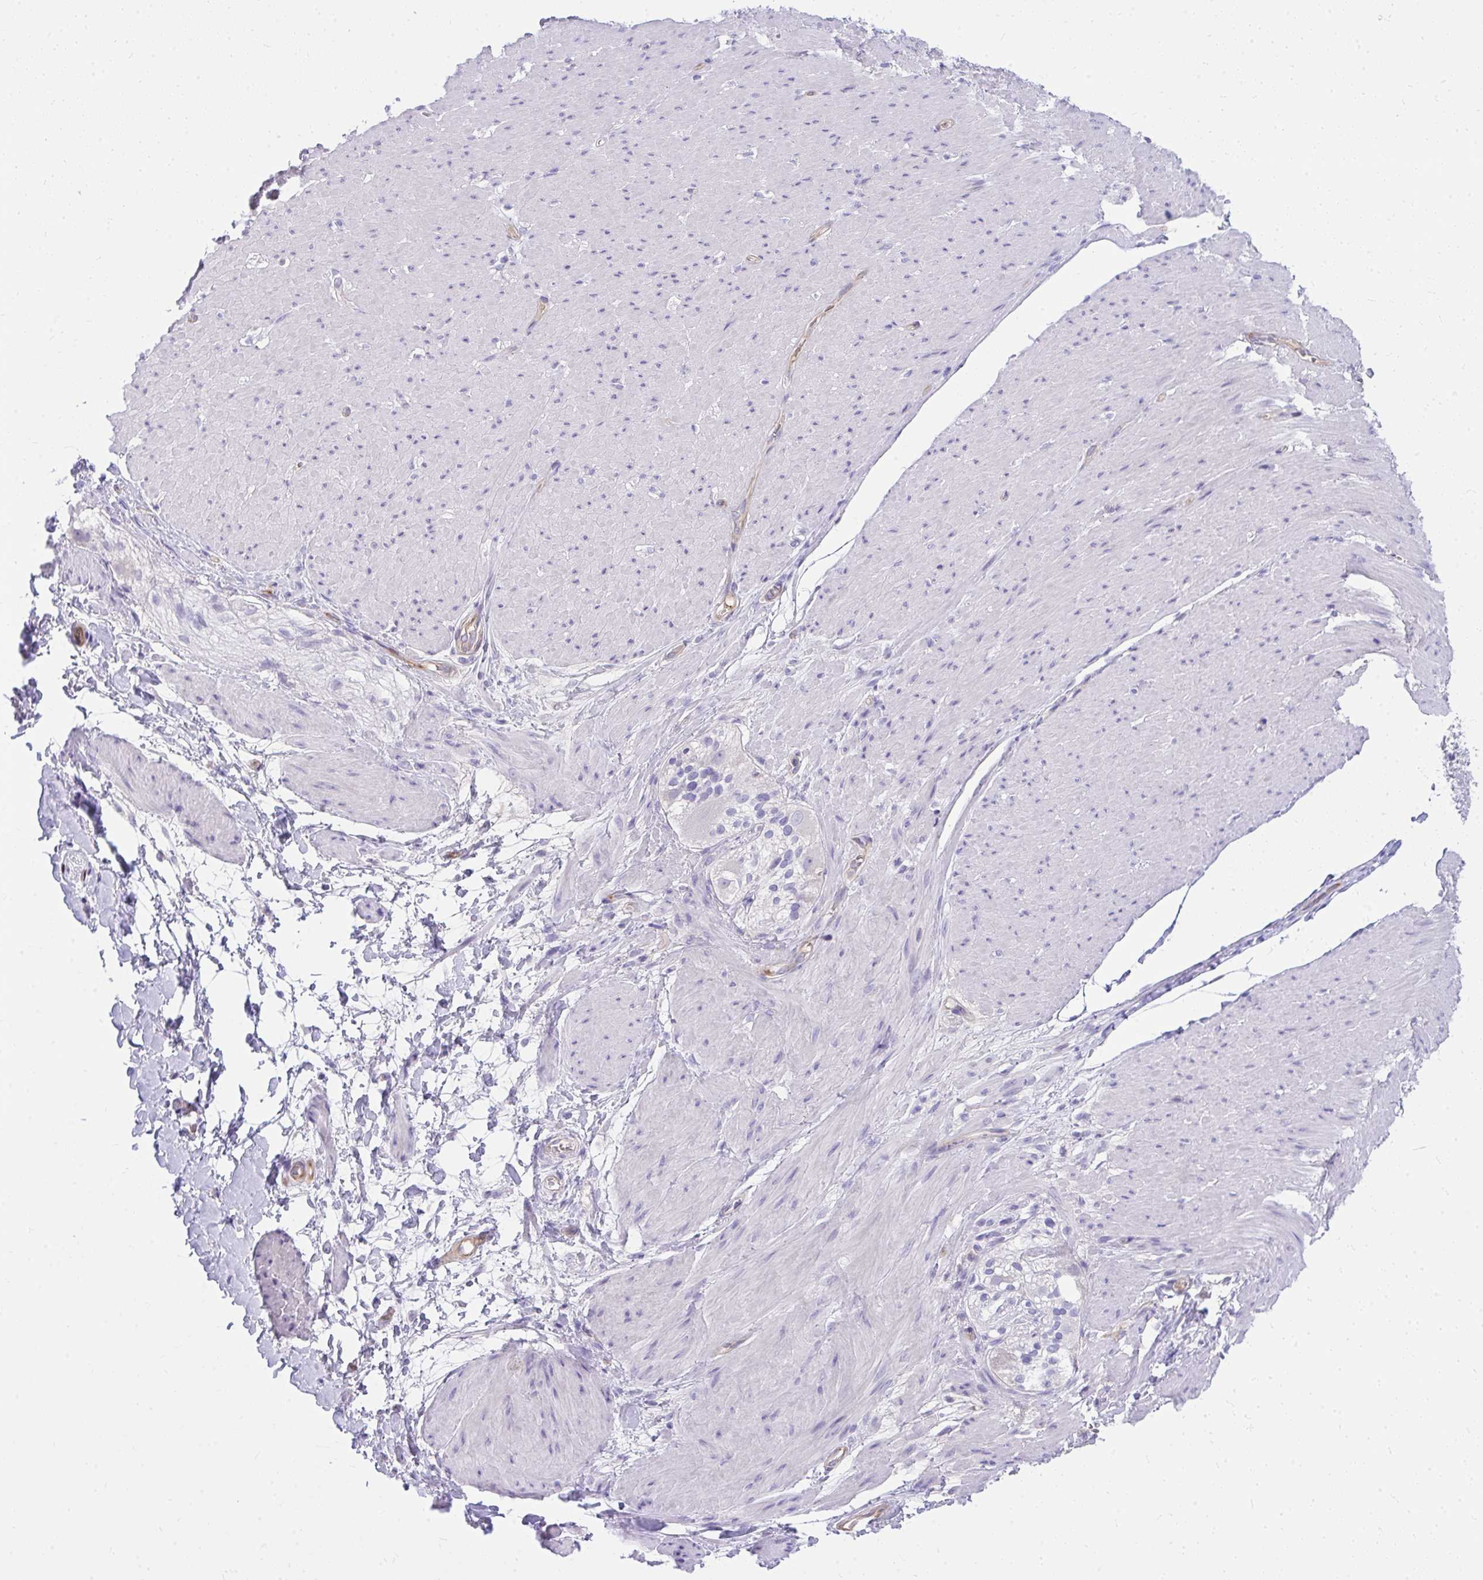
{"staining": {"intensity": "negative", "quantity": "none", "location": "none"}, "tissue": "smooth muscle", "cell_type": "Smooth muscle cells", "image_type": "normal", "snomed": [{"axis": "morphology", "description": "Normal tissue, NOS"}, {"axis": "topography", "description": "Smooth muscle"}, {"axis": "topography", "description": "Rectum"}], "caption": "DAB immunohistochemical staining of benign human smooth muscle demonstrates no significant staining in smooth muscle cells.", "gene": "LRRC36", "patient": {"sex": "male", "age": 53}}